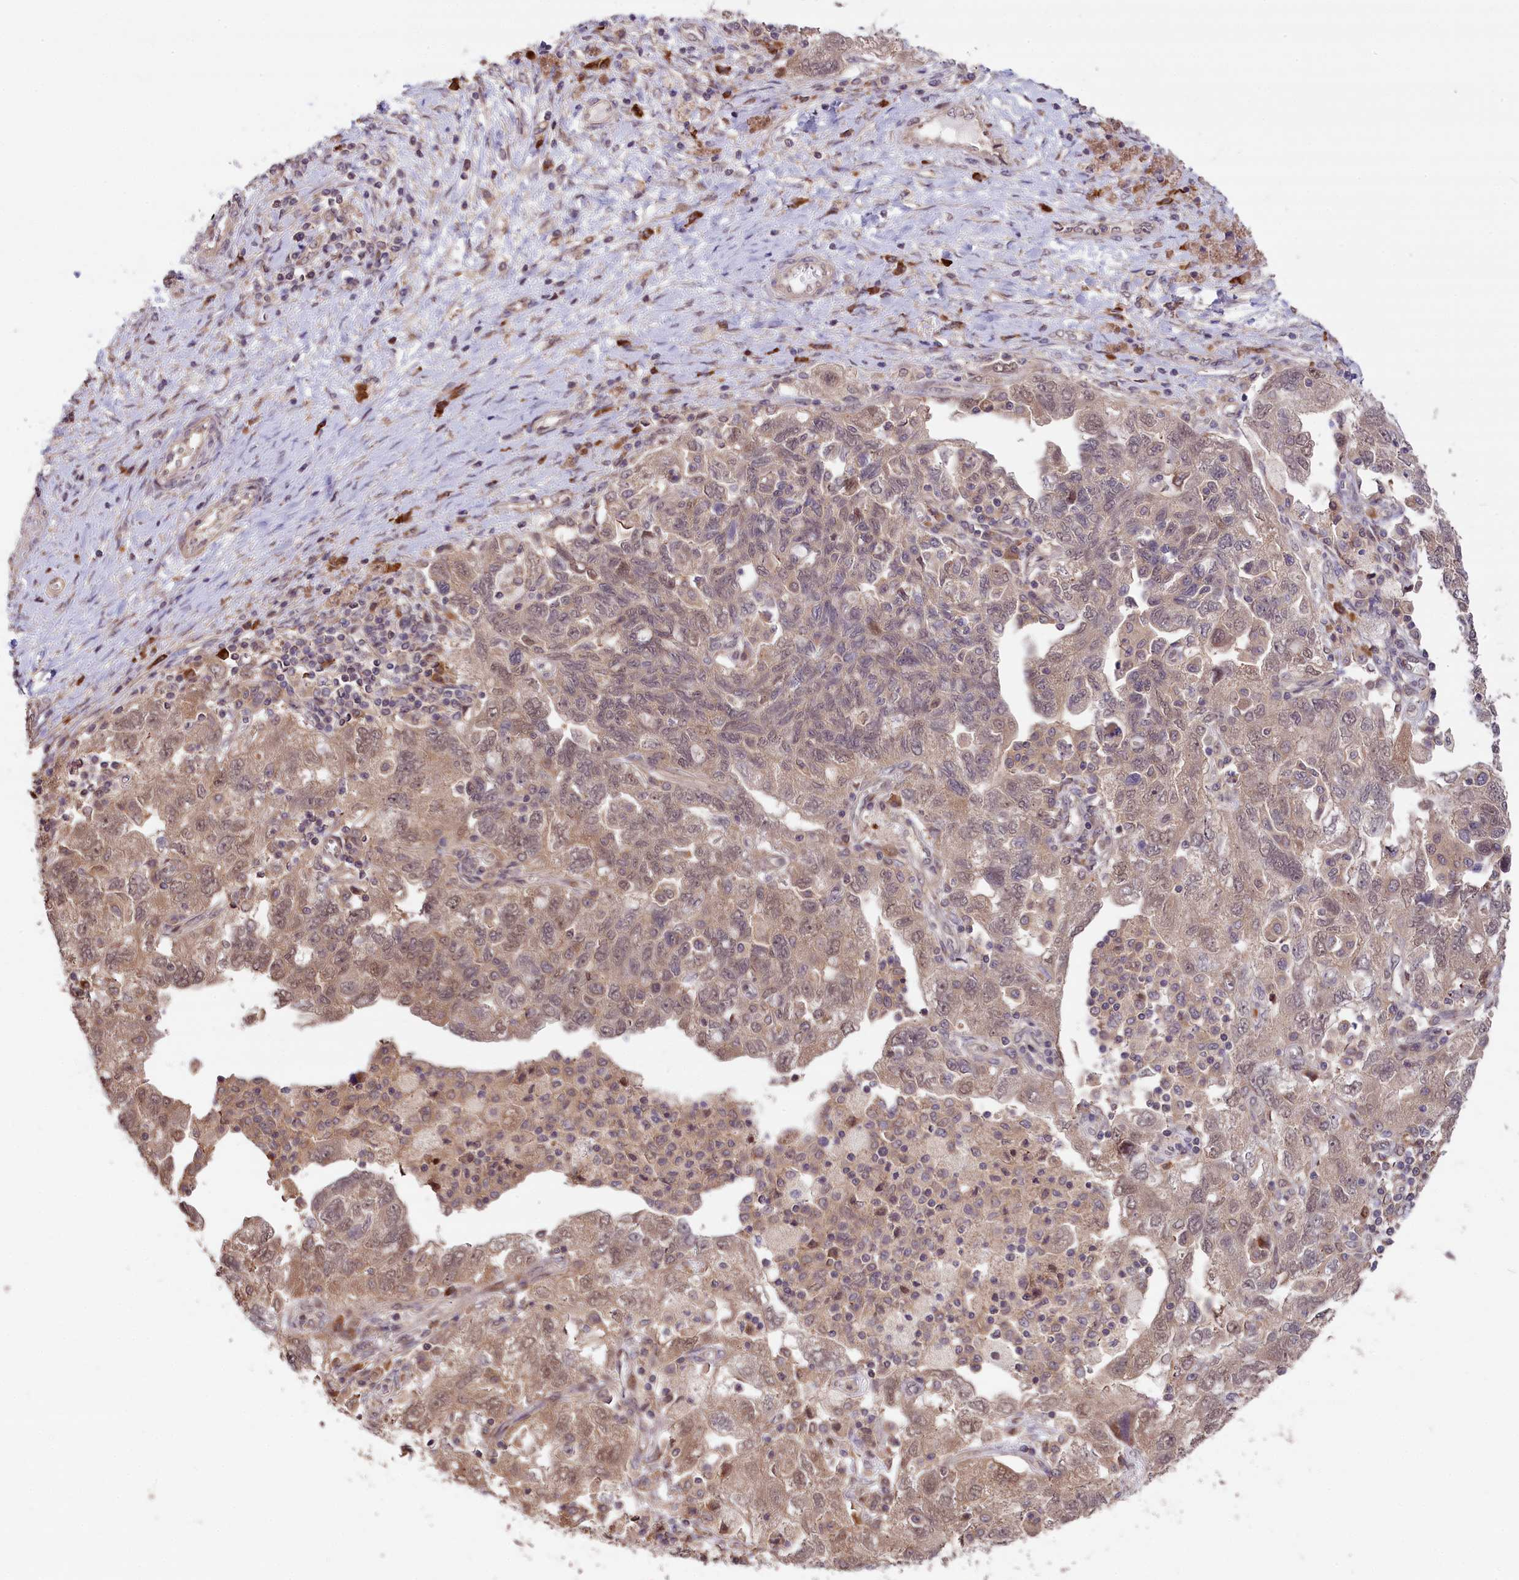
{"staining": {"intensity": "weak", "quantity": ">75%", "location": "cytoplasmic/membranous,nuclear"}, "tissue": "ovarian cancer", "cell_type": "Tumor cells", "image_type": "cancer", "snomed": [{"axis": "morphology", "description": "Carcinoma, NOS"}, {"axis": "morphology", "description": "Cystadenocarcinoma, serous, NOS"}, {"axis": "topography", "description": "Ovary"}], "caption": "Tumor cells demonstrate low levels of weak cytoplasmic/membranous and nuclear expression in approximately >75% of cells in ovarian carcinoma.", "gene": "RIC8A", "patient": {"sex": "female", "age": 69}}